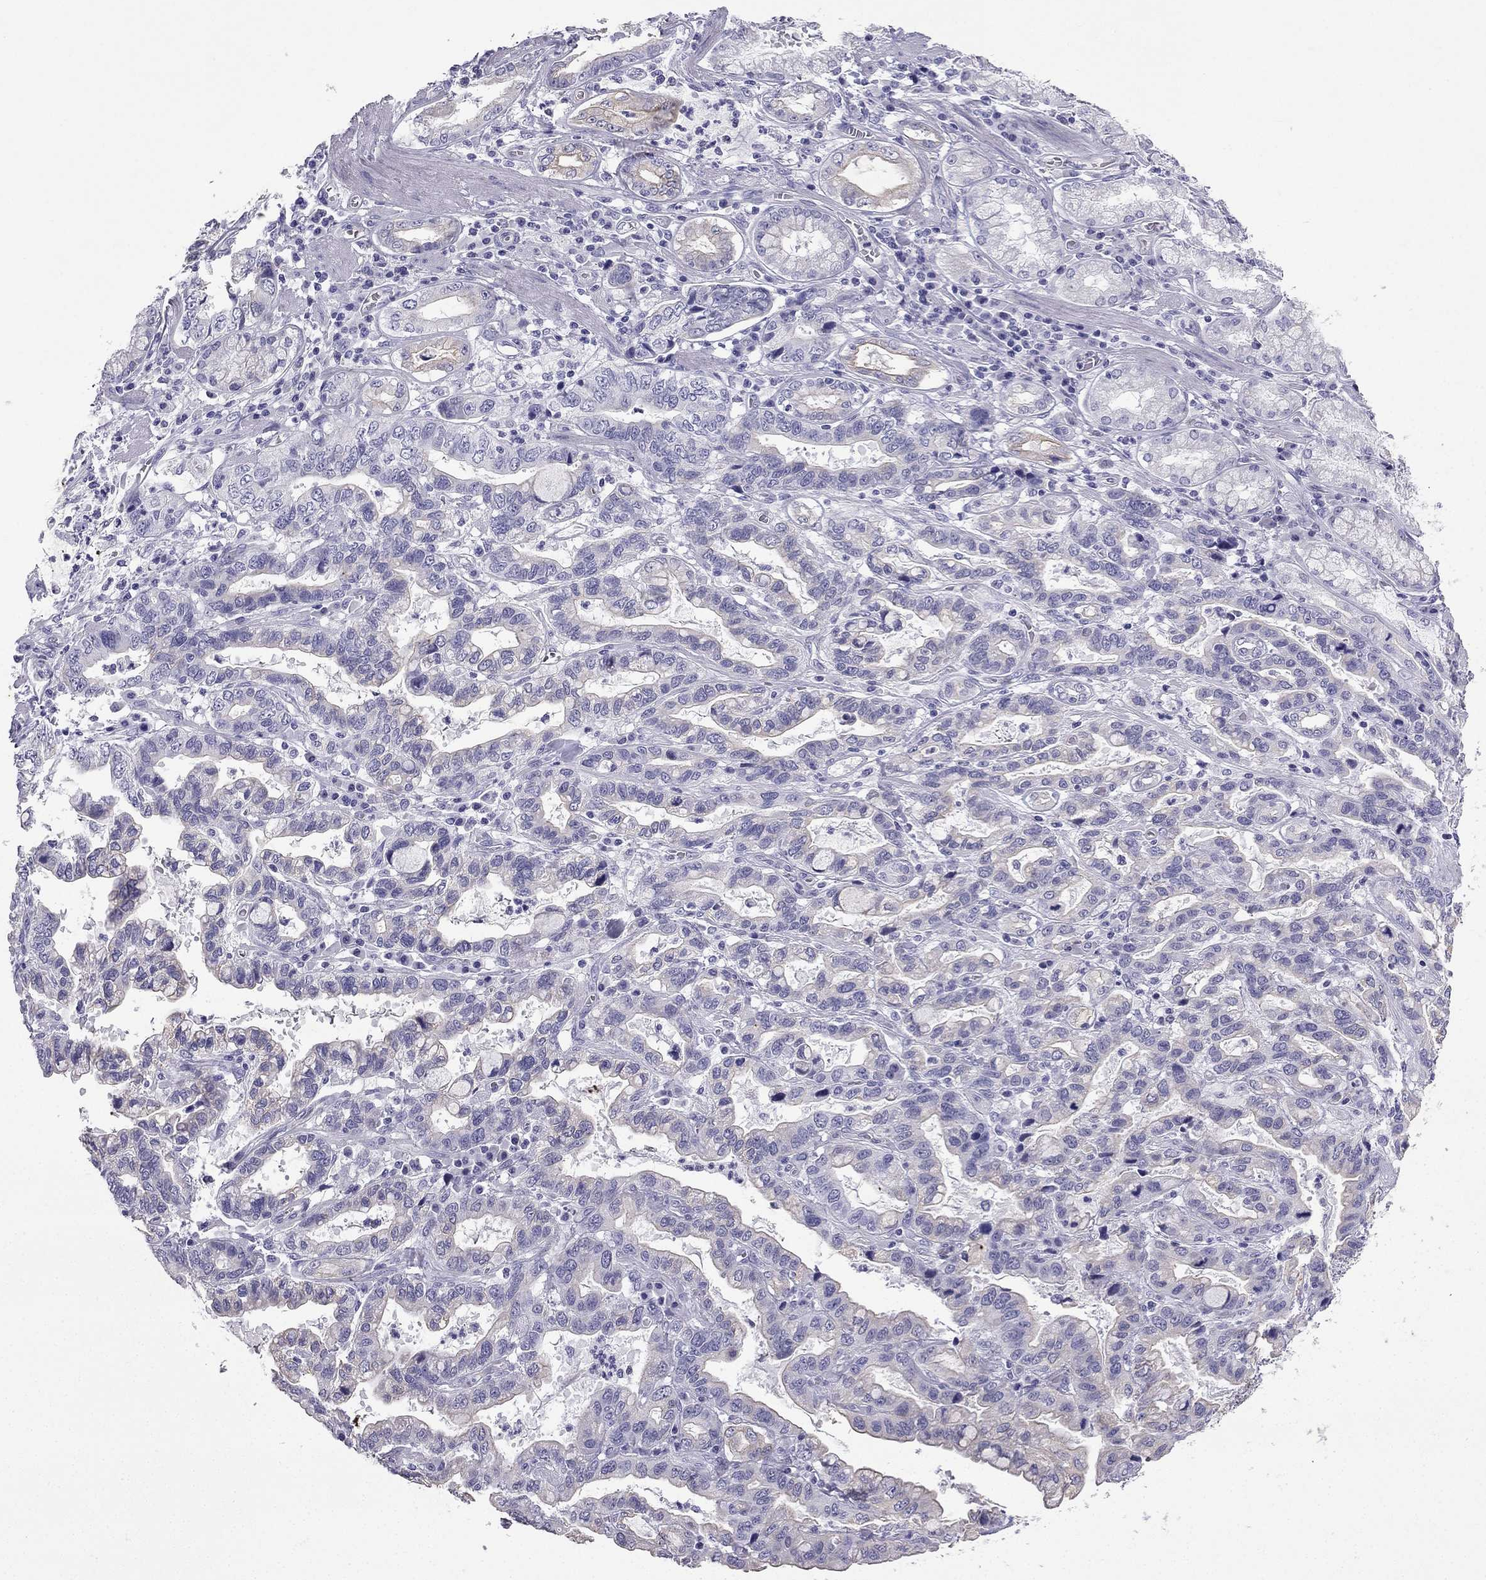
{"staining": {"intensity": "weak", "quantity": "<25%", "location": "cytoplasmic/membranous"}, "tissue": "stomach cancer", "cell_type": "Tumor cells", "image_type": "cancer", "snomed": [{"axis": "morphology", "description": "Adenocarcinoma, NOS"}, {"axis": "topography", "description": "Stomach, lower"}], "caption": "Immunohistochemical staining of human stomach cancer demonstrates no significant positivity in tumor cells.", "gene": "GJA8", "patient": {"sex": "female", "age": 76}}